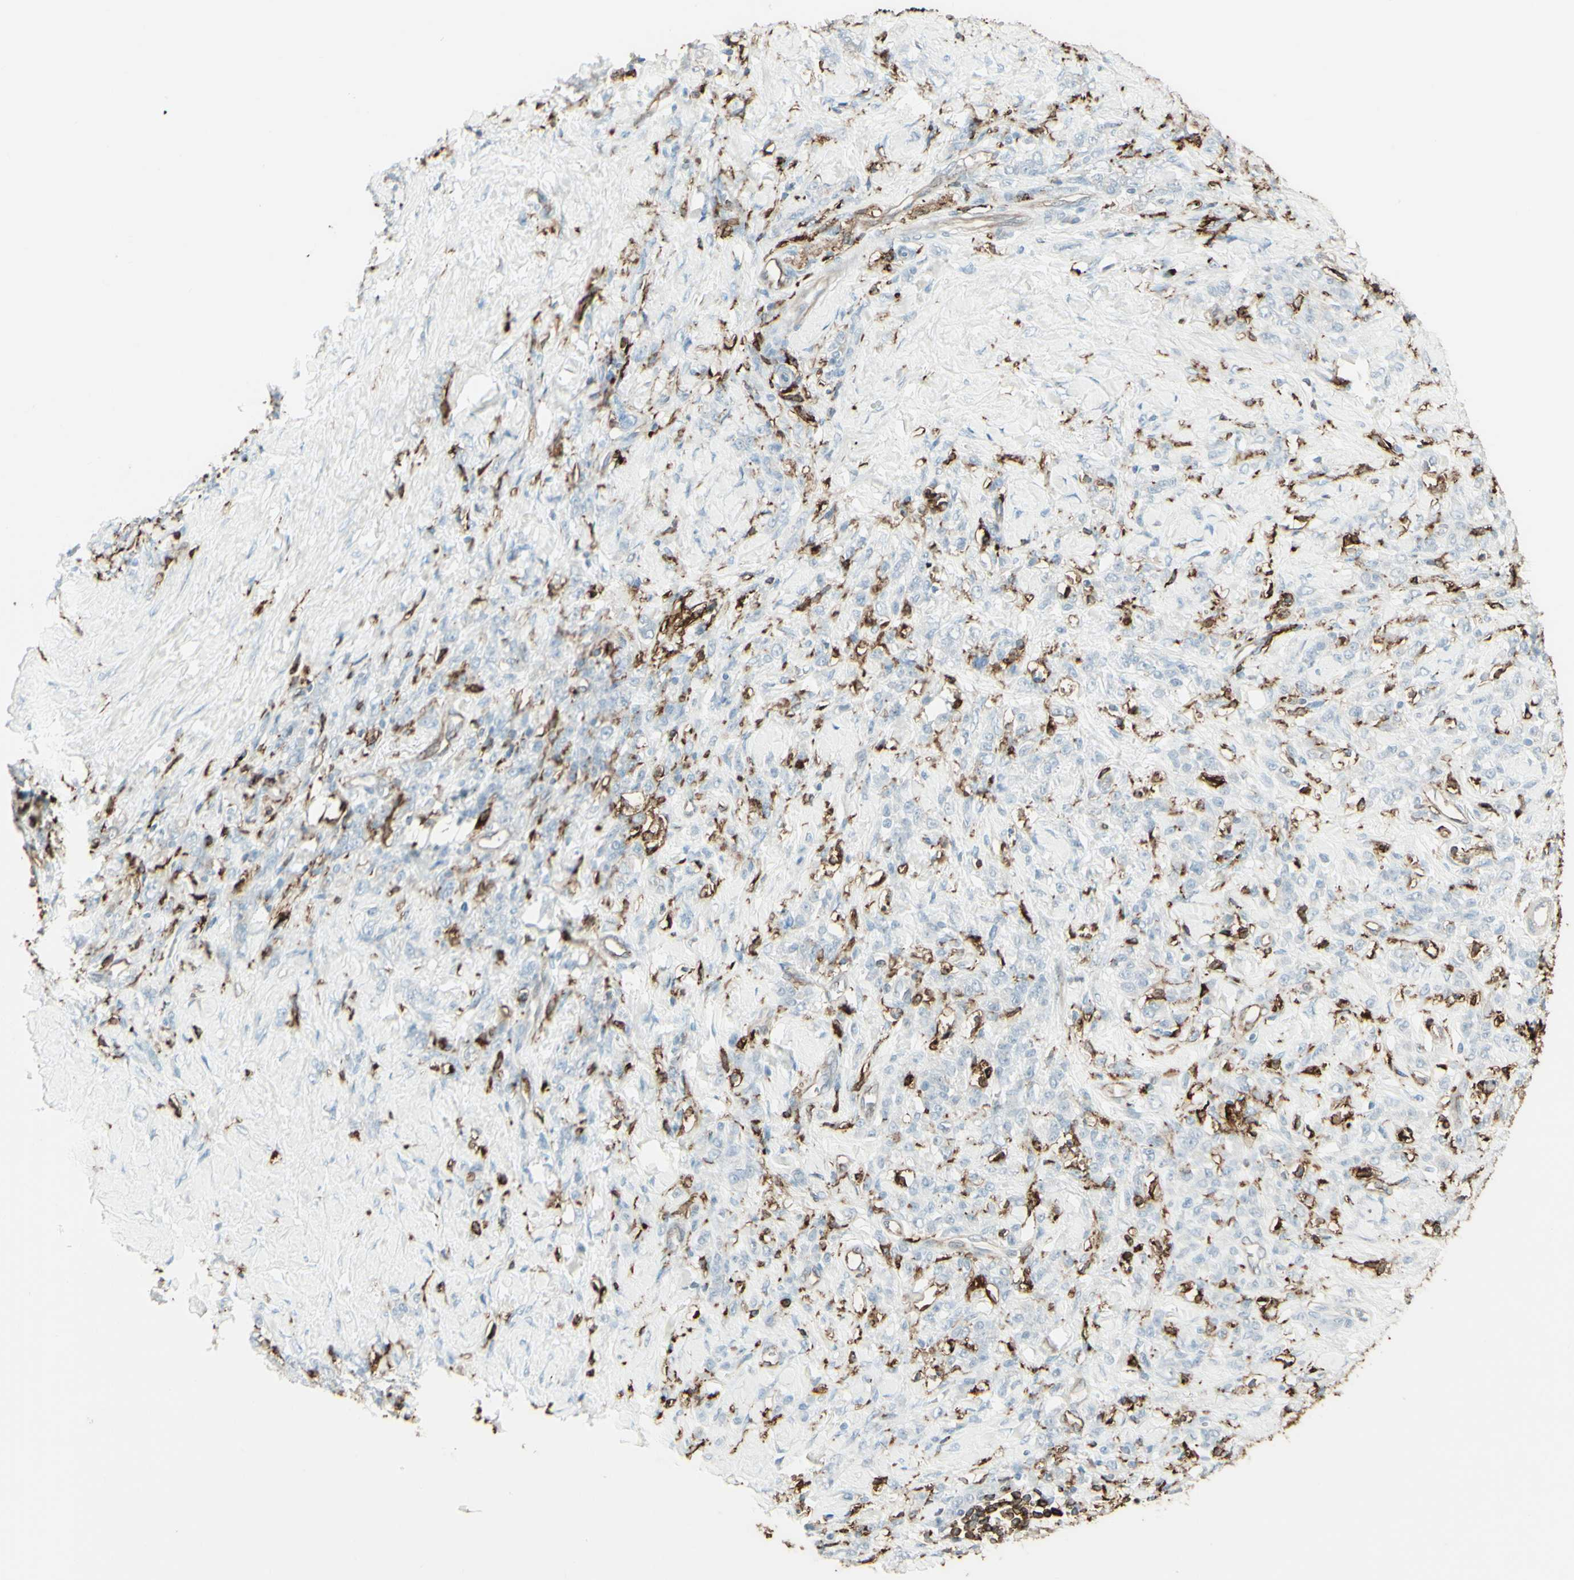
{"staining": {"intensity": "negative", "quantity": "none", "location": "none"}, "tissue": "stomach cancer", "cell_type": "Tumor cells", "image_type": "cancer", "snomed": [{"axis": "morphology", "description": "Adenocarcinoma, NOS"}, {"axis": "topography", "description": "Stomach"}], "caption": "Photomicrograph shows no protein staining in tumor cells of stomach cancer (adenocarcinoma) tissue.", "gene": "HLA-DPB1", "patient": {"sex": "male", "age": 82}}